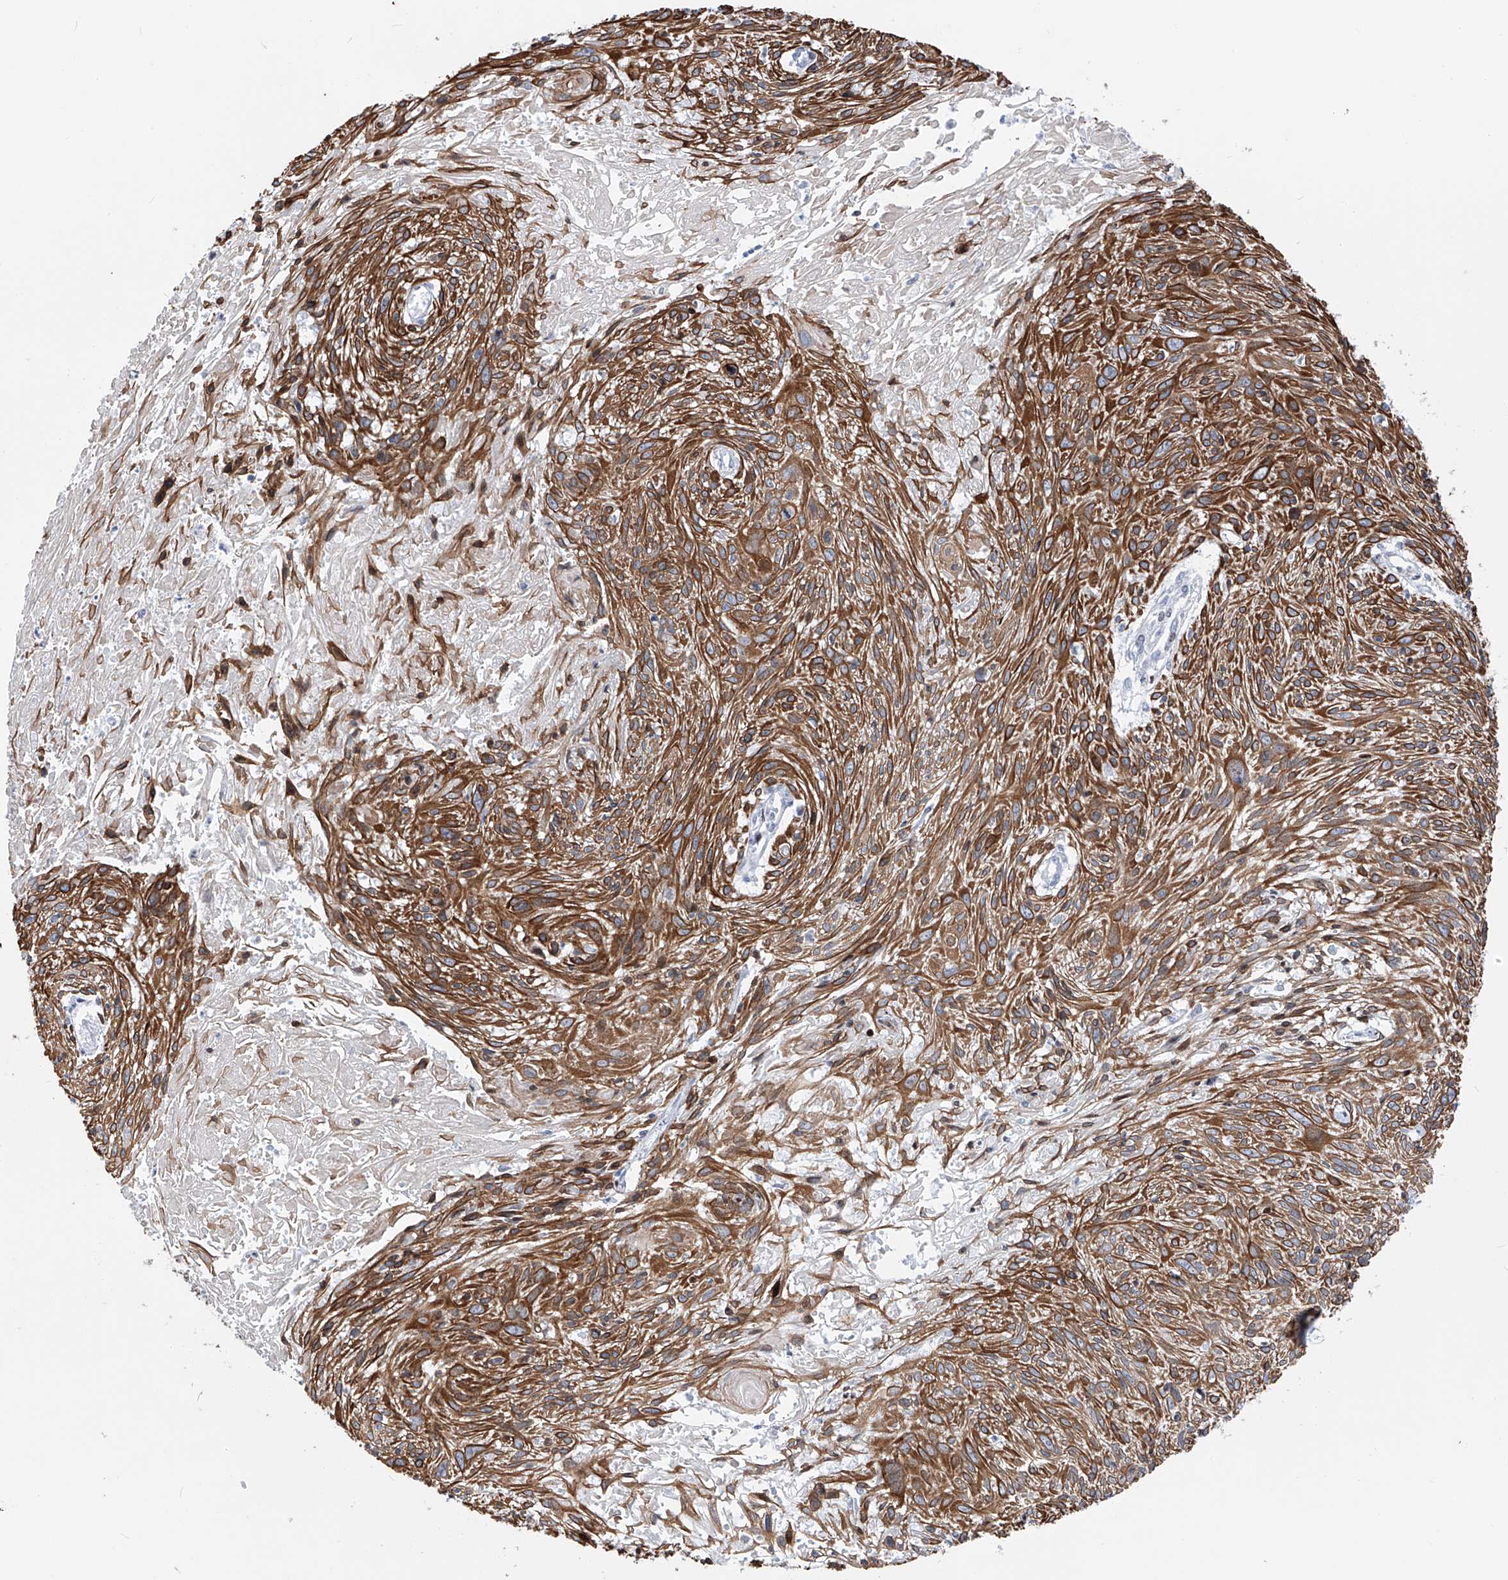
{"staining": {"intensity": "strong", "quantity": ">75%", "location": "cytoplasmic/membranous"}, "tissue": "cervical cancer", "cell_type": "Tumor cells", "image_type": "cancer", "snomed": [{"axis": "morphology", "description": "Squamous cell carcinoma, NOS"}, {"axis": "topography", "description": "Cervix"}], "caption": "Protein expression analysis of human cervical squamous cell carcinoma reveals strong cytoplasmic/membranous expression in approximately >75% of tumor cells. Nuclei are stained in blue.", "gene": "FRS3", "patient": {"sex": "female", "age": 51}}